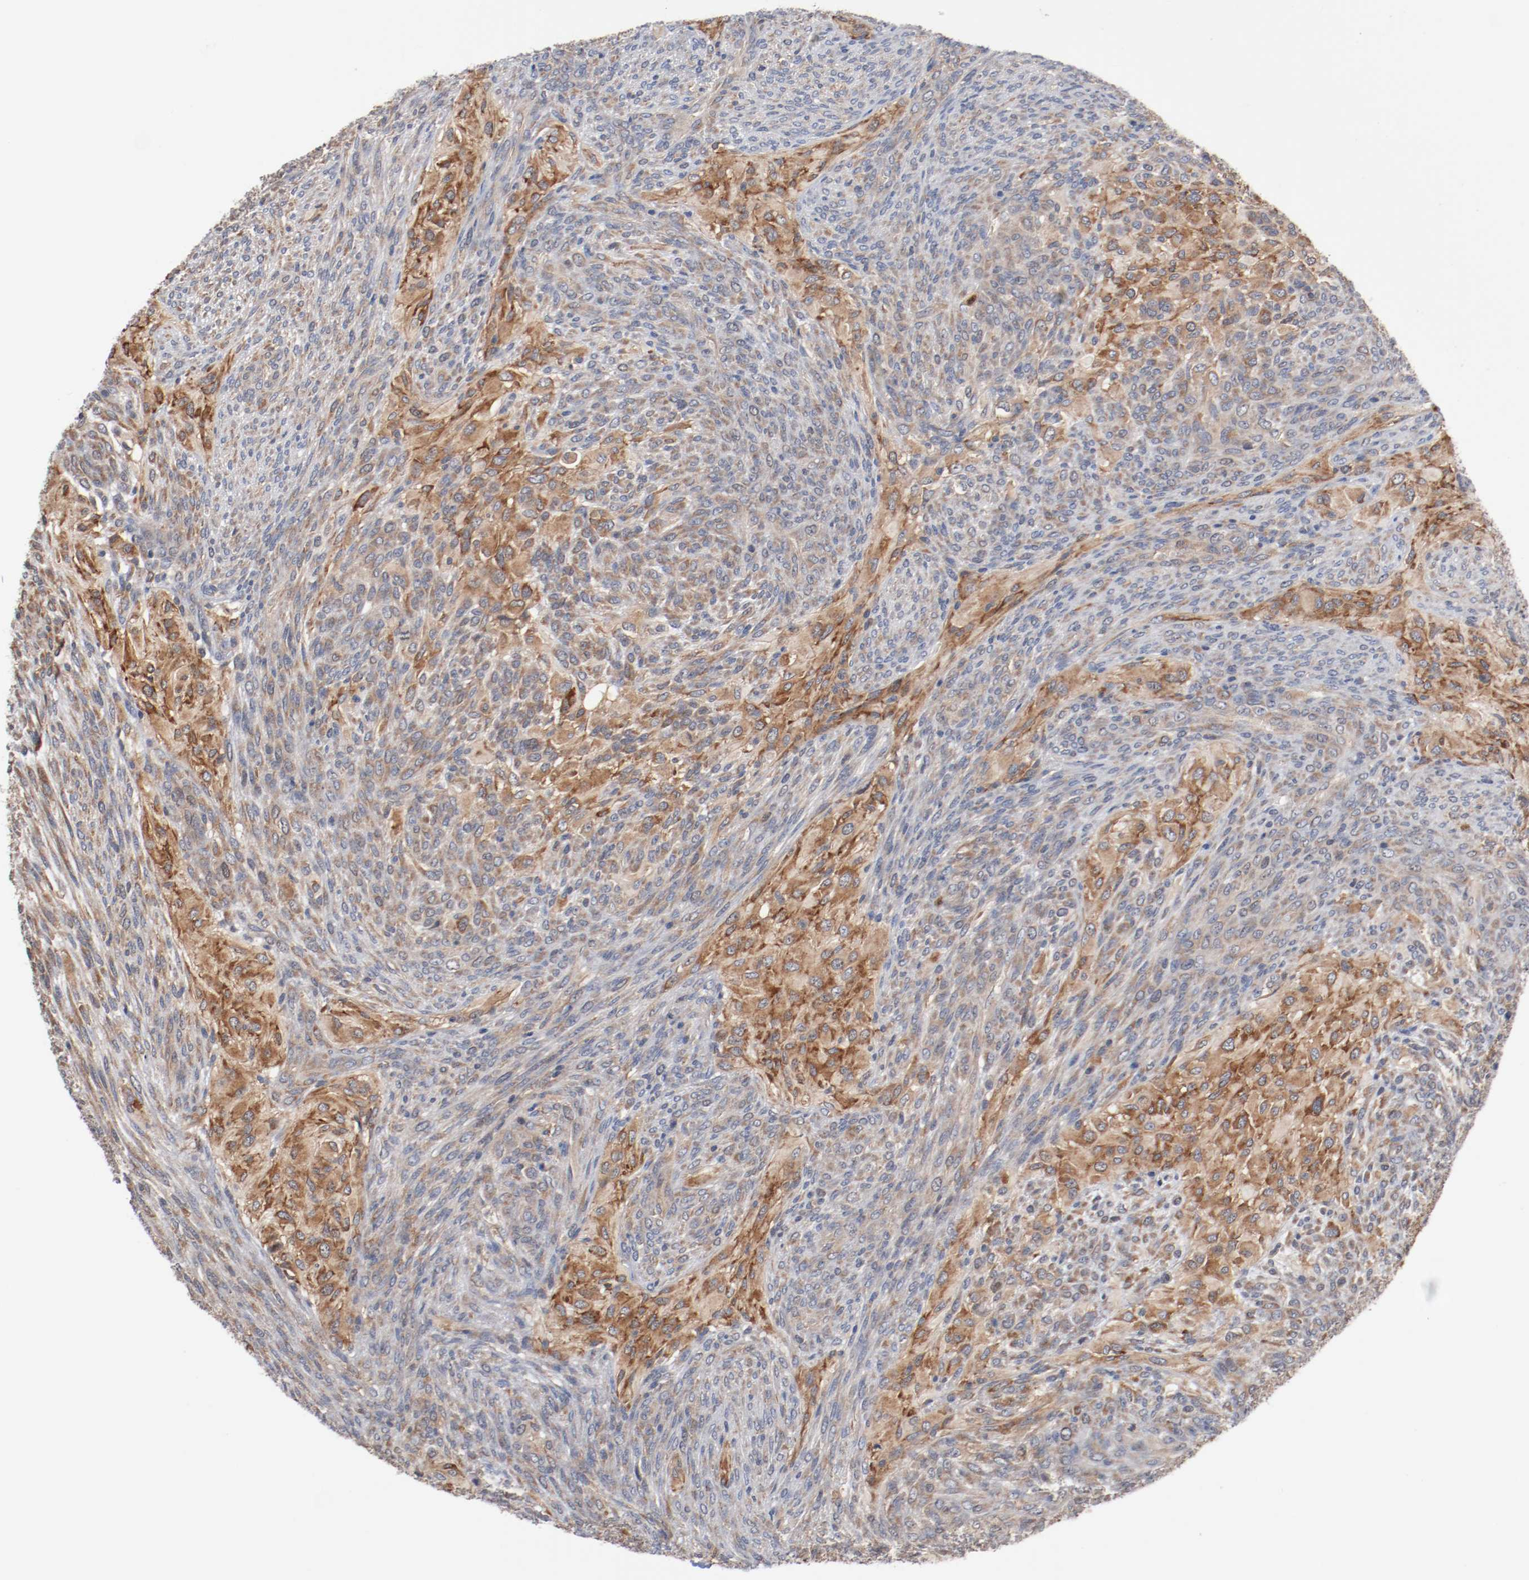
{"staining": {"intensity": "moderate", "quantity": ">75%", "location": "cytoplasmic/membranous"}, "tissue": "glioma", "cell_type": "Tumor cells", "image_type": "cancer", "snomed": [{"axis": "morphology", "description": "Glioma, malignant, High grade"}, {"axis": "topography", "description": "Cerebral cortex"}], "caption": "High-magnification brightfield microscopy of malignant glioma (high-grade) stained with DAB (brown) and counterstained with hematoxylin (blue). tumor cells exhibit moderate cytoplasmic/membranous staining is present in about>75% of cells. The protein of interest is shown in brown color, while the nuclei are stained blue.", "gene": "RNASE11", "patient": {"sex": "female", "age": 55}}